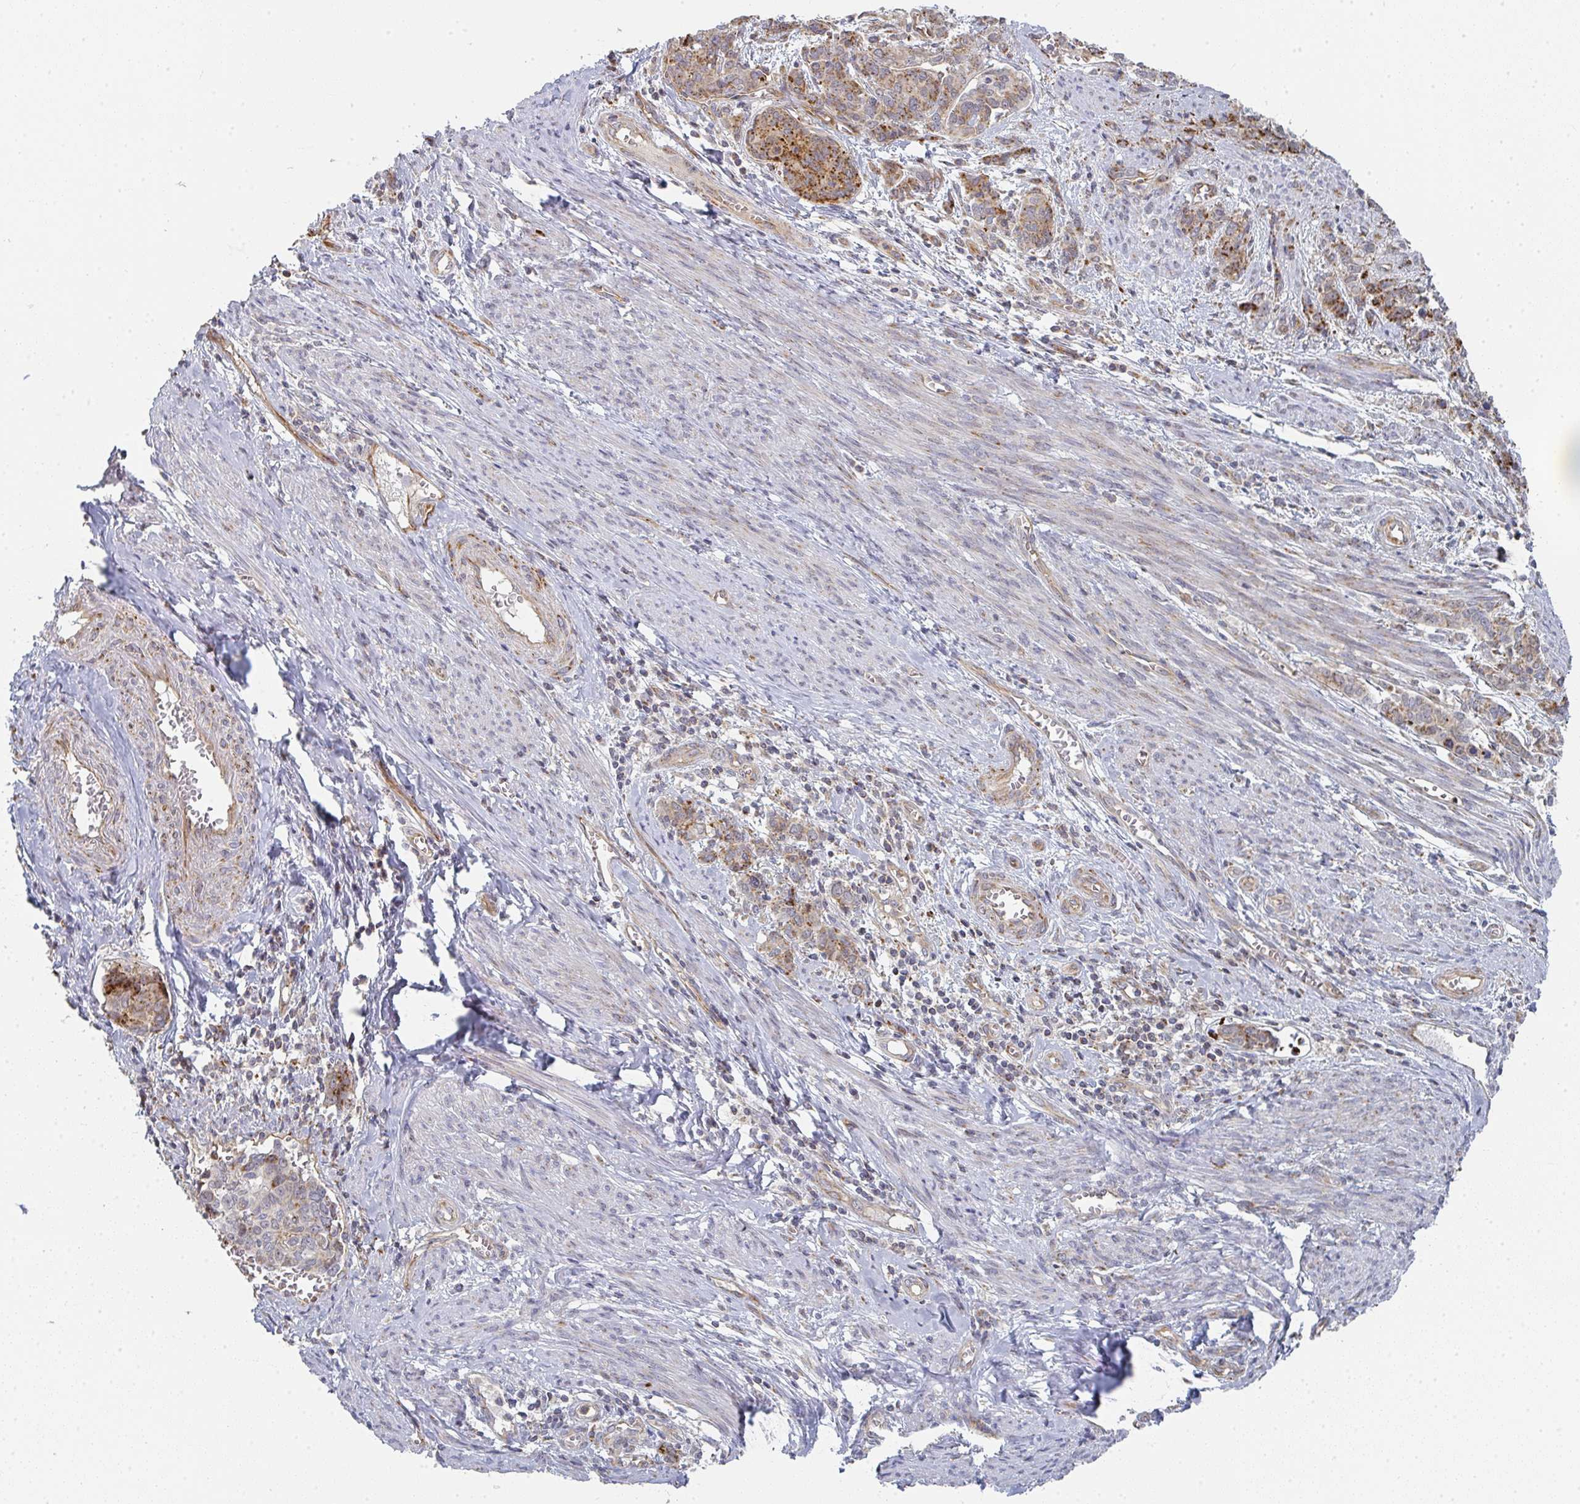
{"staining": {"intensity": "moderate", "quantity": ">75%", "location": "cytoplasmic/membranous"}, "tissue": "cervical cancer", "cell_type": "Tumor cells", "image_type": "cancer", "snomed": [{"axis": "morphology", "description": "Squamous cell carcinoma, NOS"}, {"axis": "topography", "description": "Cervix"}], "caption": "Immunohistochemical staining of cervical squamous cell carcinoma demonstrates medium levels of moderate cytoplasmic/membranous protein staining in about >75% of tumor cells.", "gene": "ZNF526", "patient": {"sex": "female", "age": 60}}